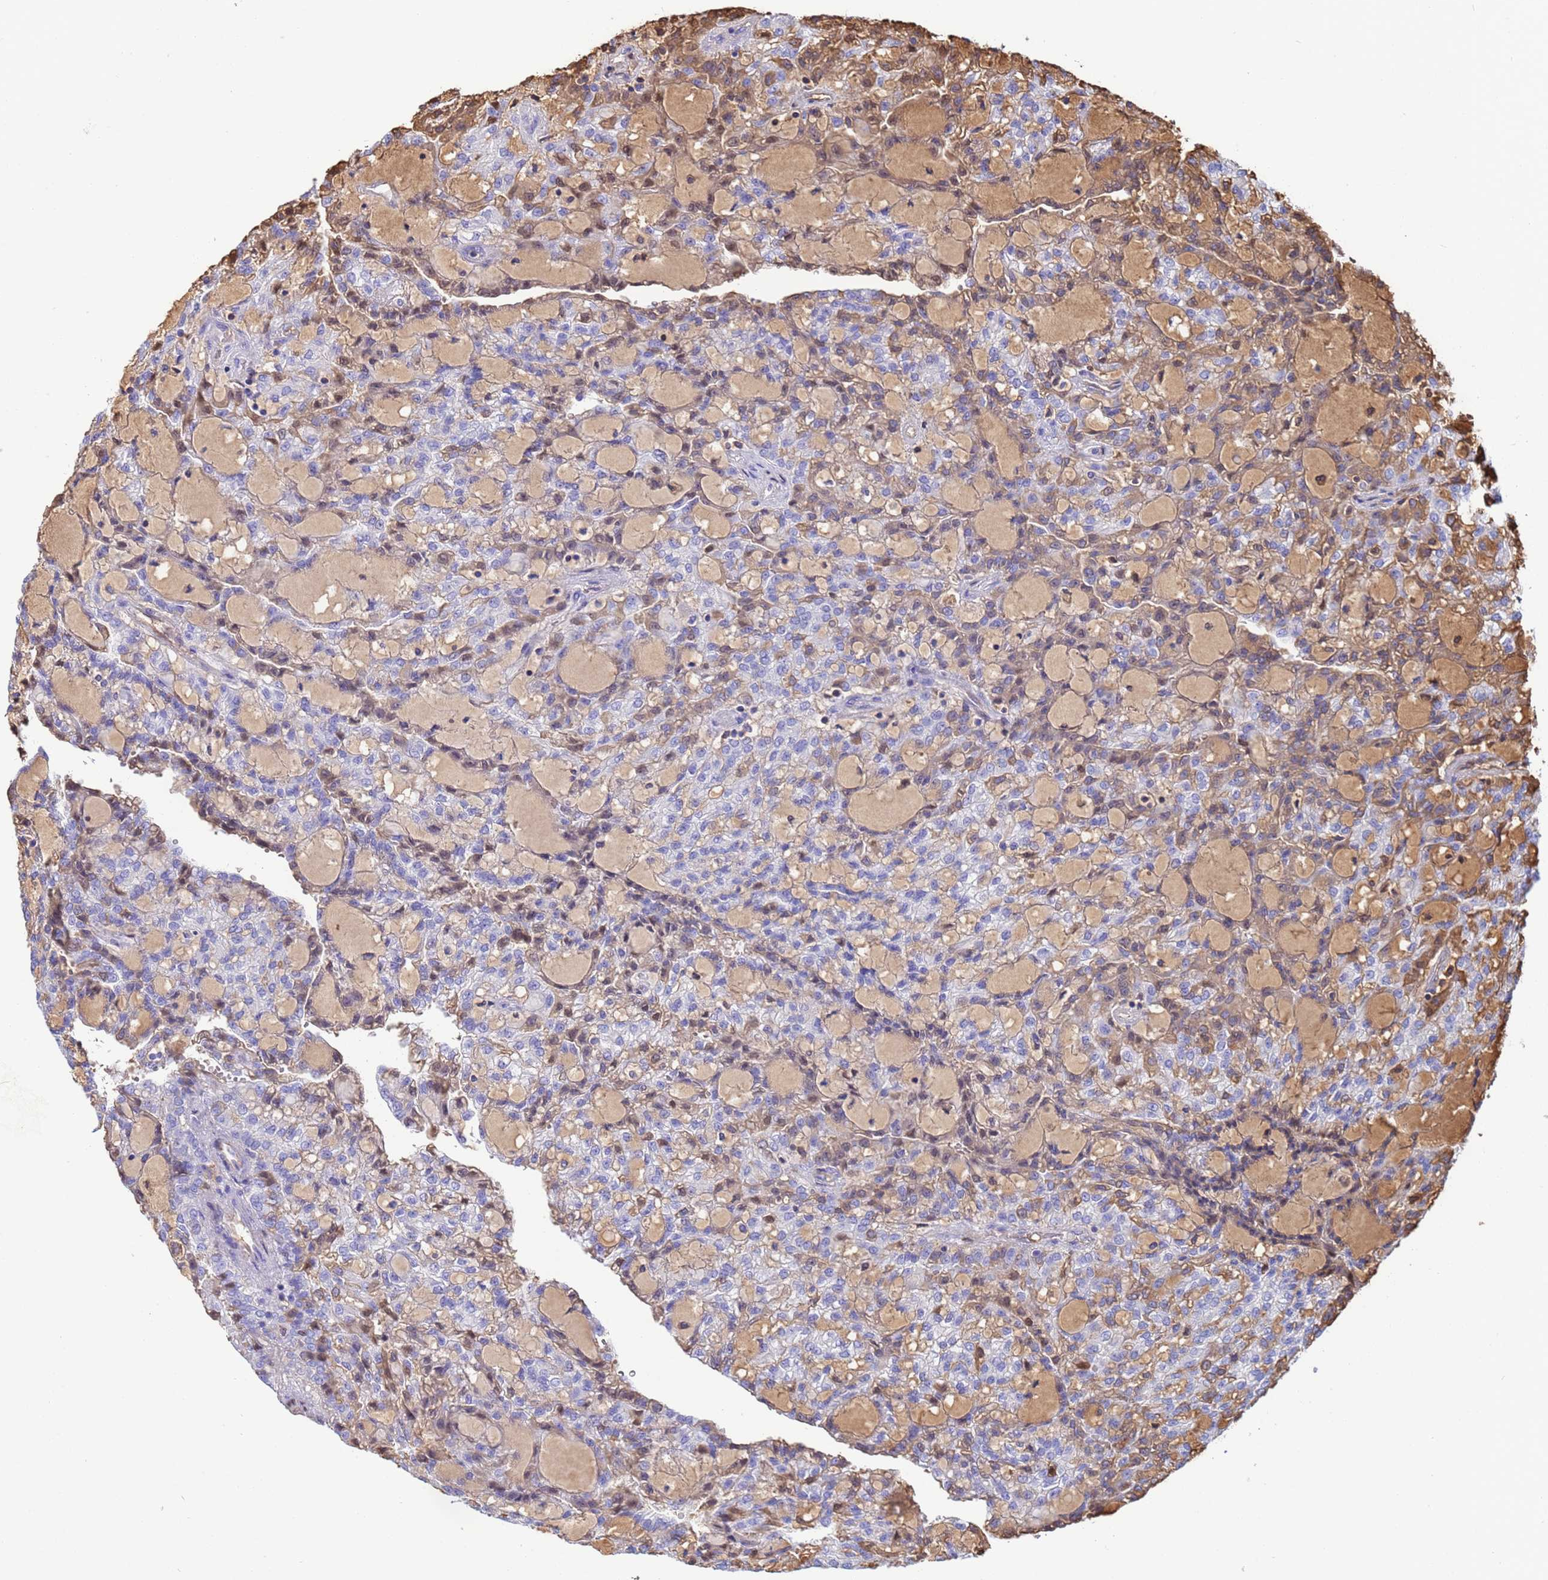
{"staining": {"intensity": "moderate", "quantity": "<25%", "location": "nuclear"}, "tissue": "renal cancer", "cell_type": "Tumor cells", "image_type": "cancer", "snomed": [{"axis": "morphology", "description": "Adenocarcinoma, NOS"}, {"axis": "topography", "description": "Kidney"}], "caption": "Immunohistochemistry (IHC) of human renal adenocarcinoma displays low levels of moderate nuclear staining in approximately <25% of tumor cells.", "gene": "H1-7", "patient": {"sex": "male", "age": 63}}